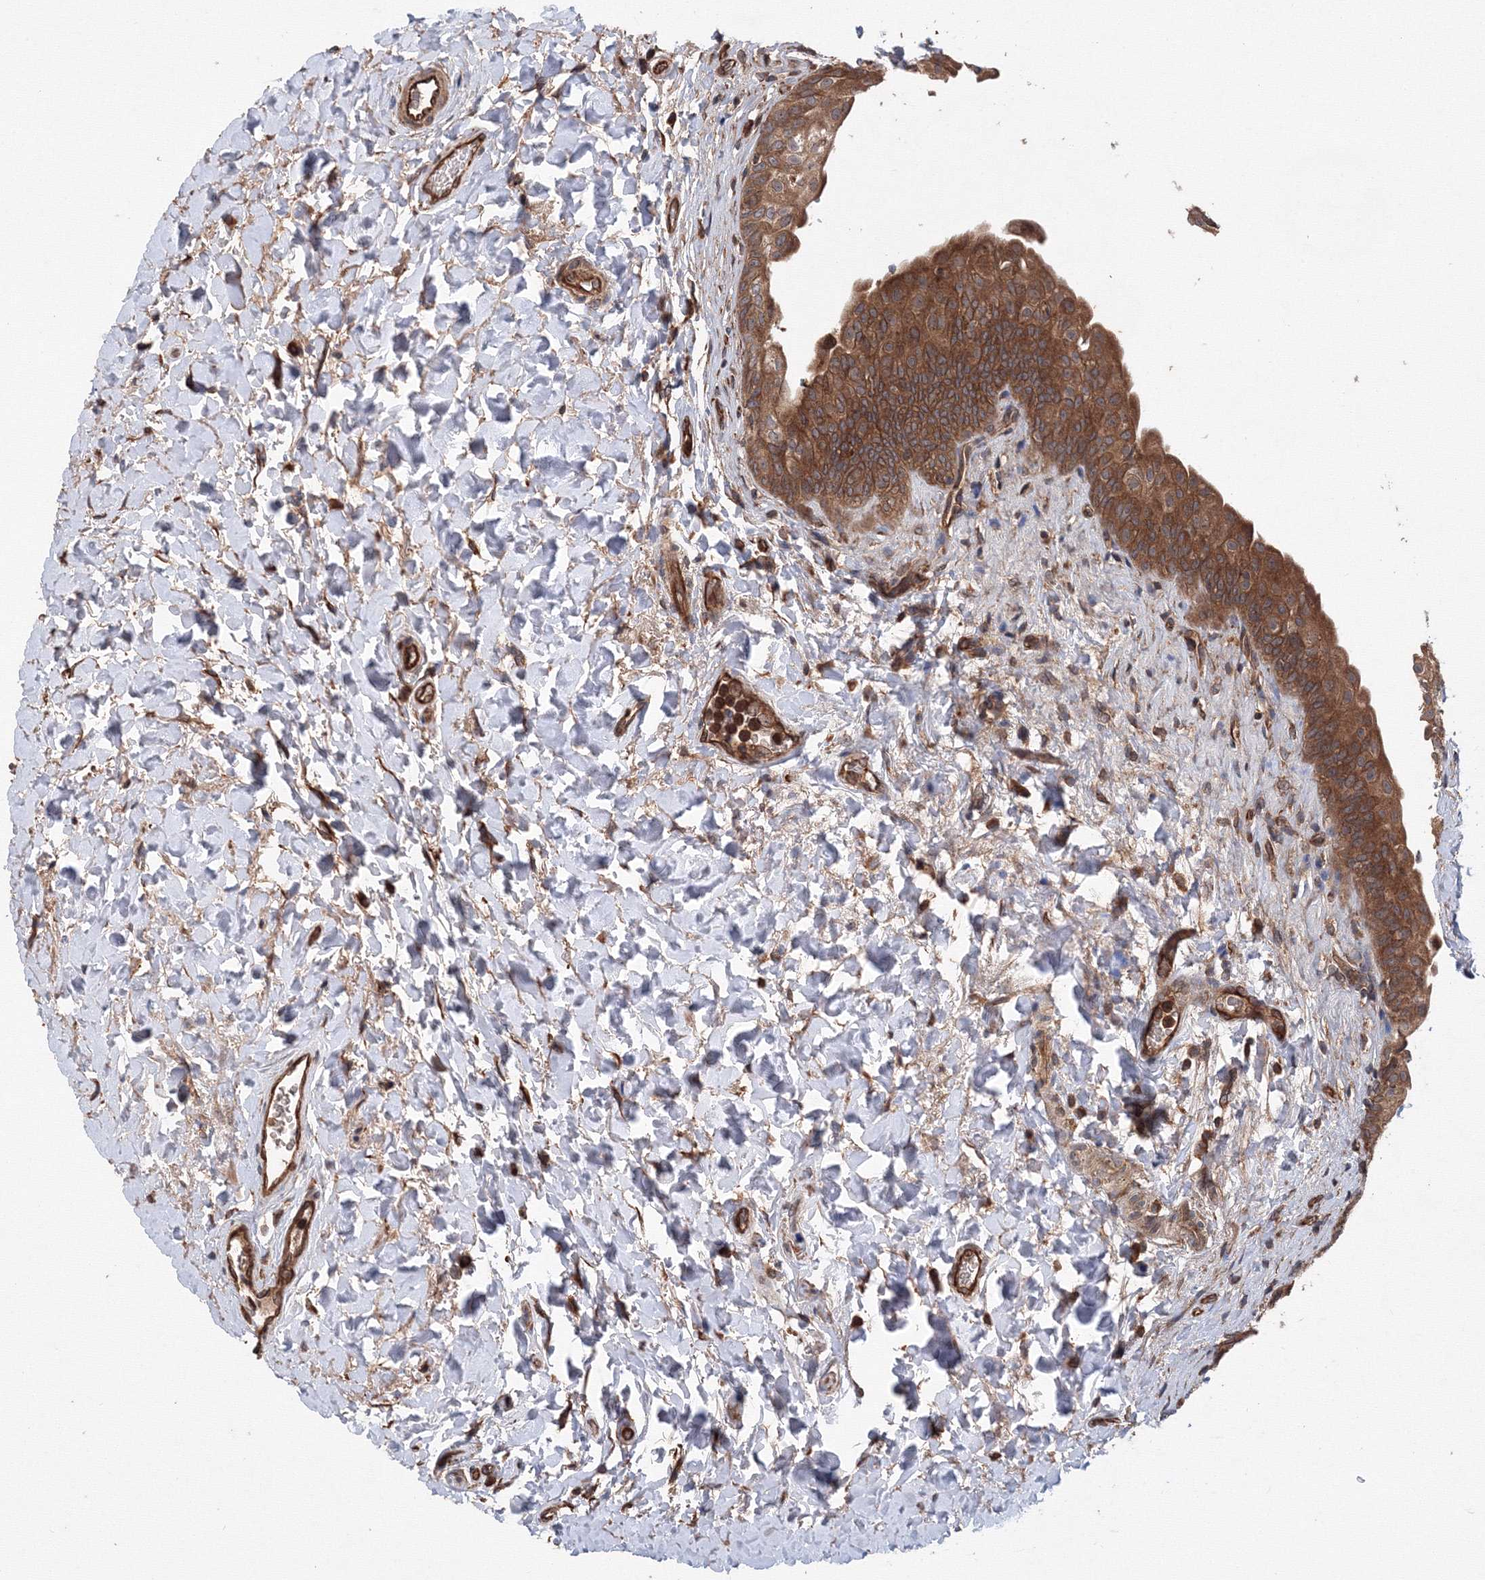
{"staining": {"intensity": "moderate", "quantity": ">75%", "location": "cytoplasmic/membranous"}, "tissue": "urinary bladder", "cell_type": "Urothelial cells", "image_type": "normal", "snomed": [{"axis": "morphology", "description": "Normal tissue, NOS"}, {"axis": "topography", "description": "Urinary bladder"}], "caption": "Immunohistochemical staining of unremarkable urinary bladder displays >75% levels of moderate cytoplasmic/membranous protein expression in about >75% of urothelial cells. (Brightfield microscopy of DAB IHC at high magnification).", "gene": "ATG3", "patient": {"sex": "male", "age": 83}}